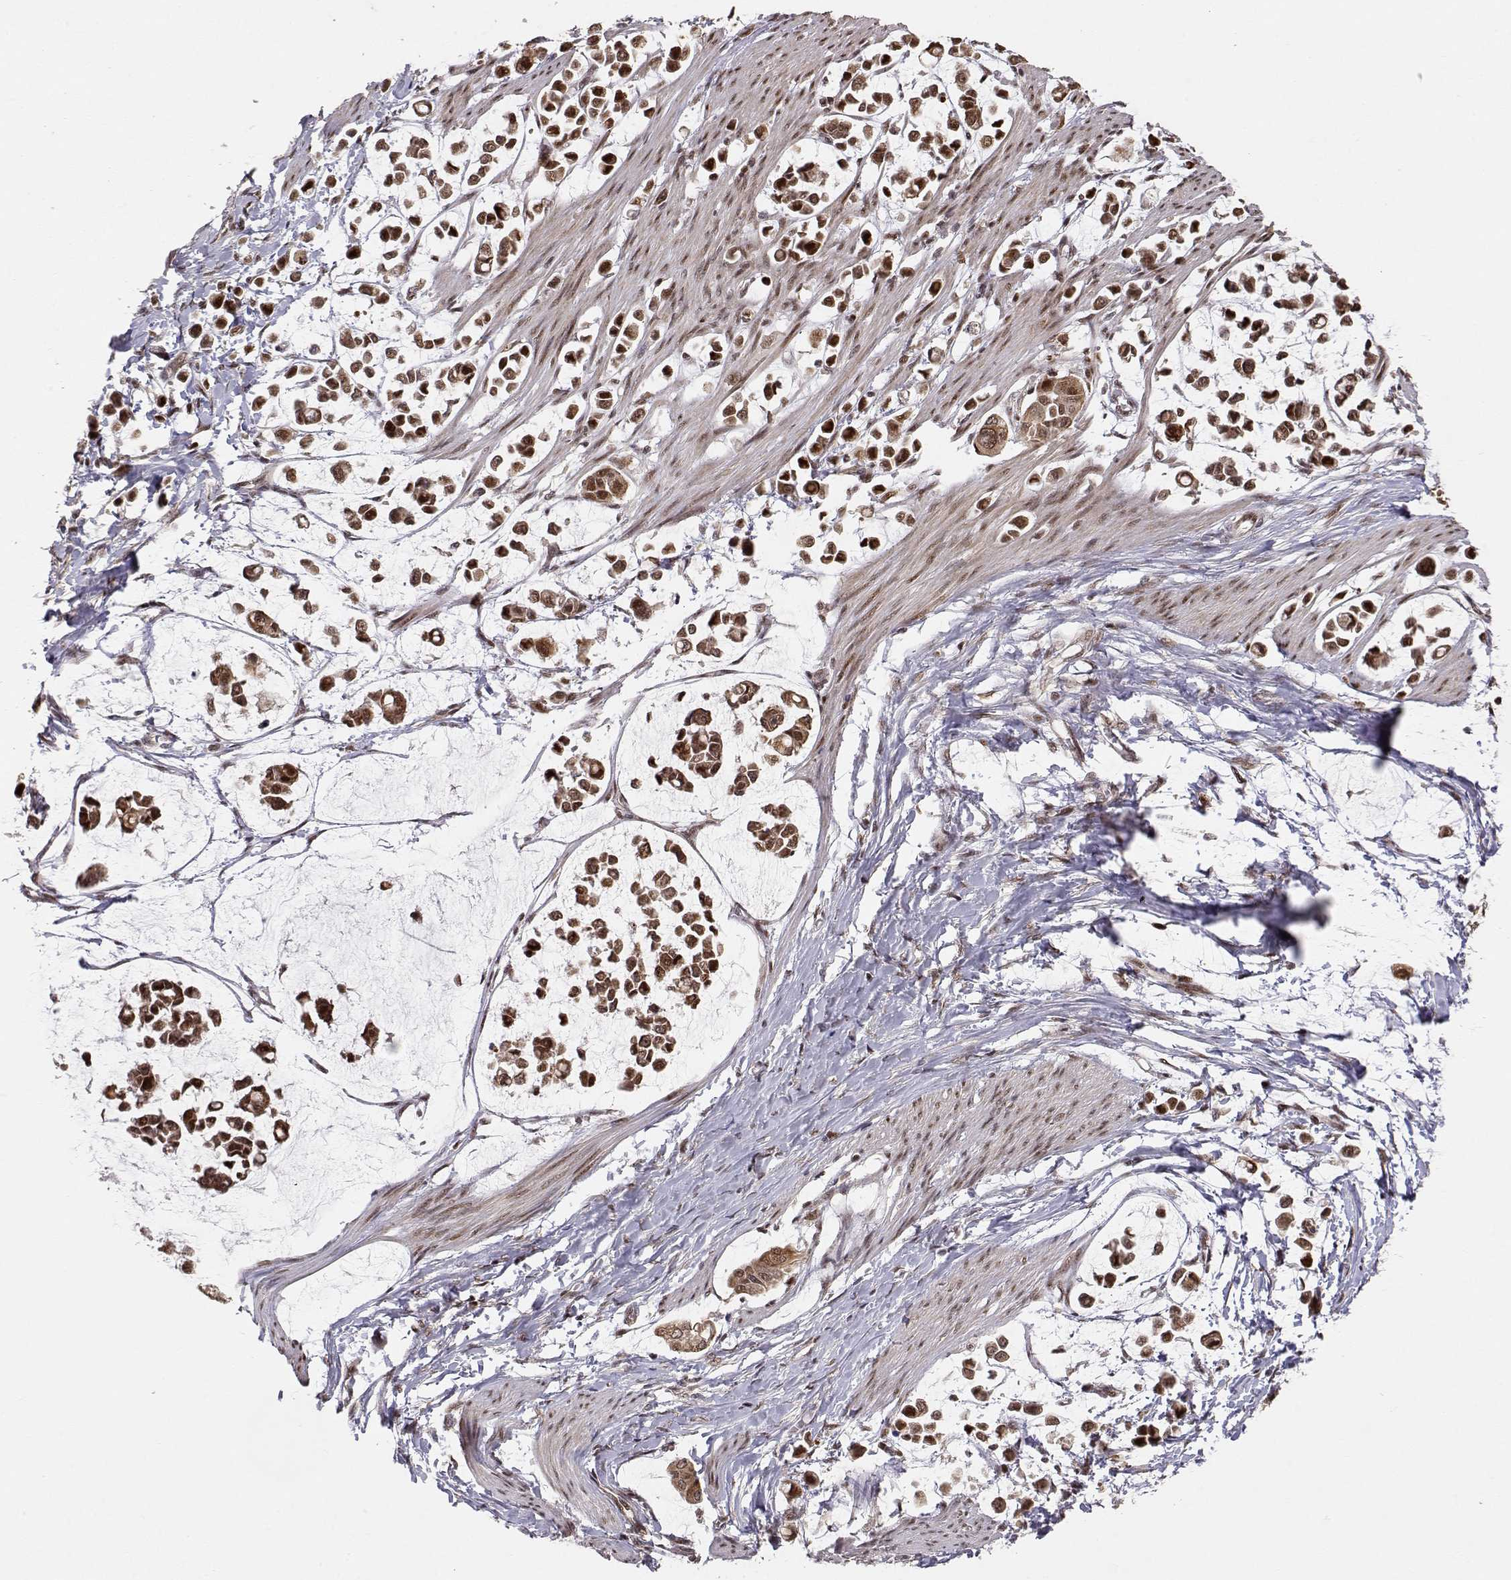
{"staining": {"intensity": "strong", "quantity": ">75%", "location": "cytoplasmic/membranous,nuclear"}, "tissue": "stomach cancer", "cell_type": "Tumor cells", "image_type": "cancer", "snomed": [{"axis": "morphology", "description": "Adenocarcinoma, NOS"}, {"axis": "topography", "description": "Stomach"}], "caption": "A brown stain labels strong cytoplasmic/membranous and nuclear positivity of a protein in human adenocarcinoma (stomach) tumor cells. (Brightfield microscopy of DAB IHC at high magnification).", "gene": "BRCA1", "patient": {"sex": "male", "age": 82}}